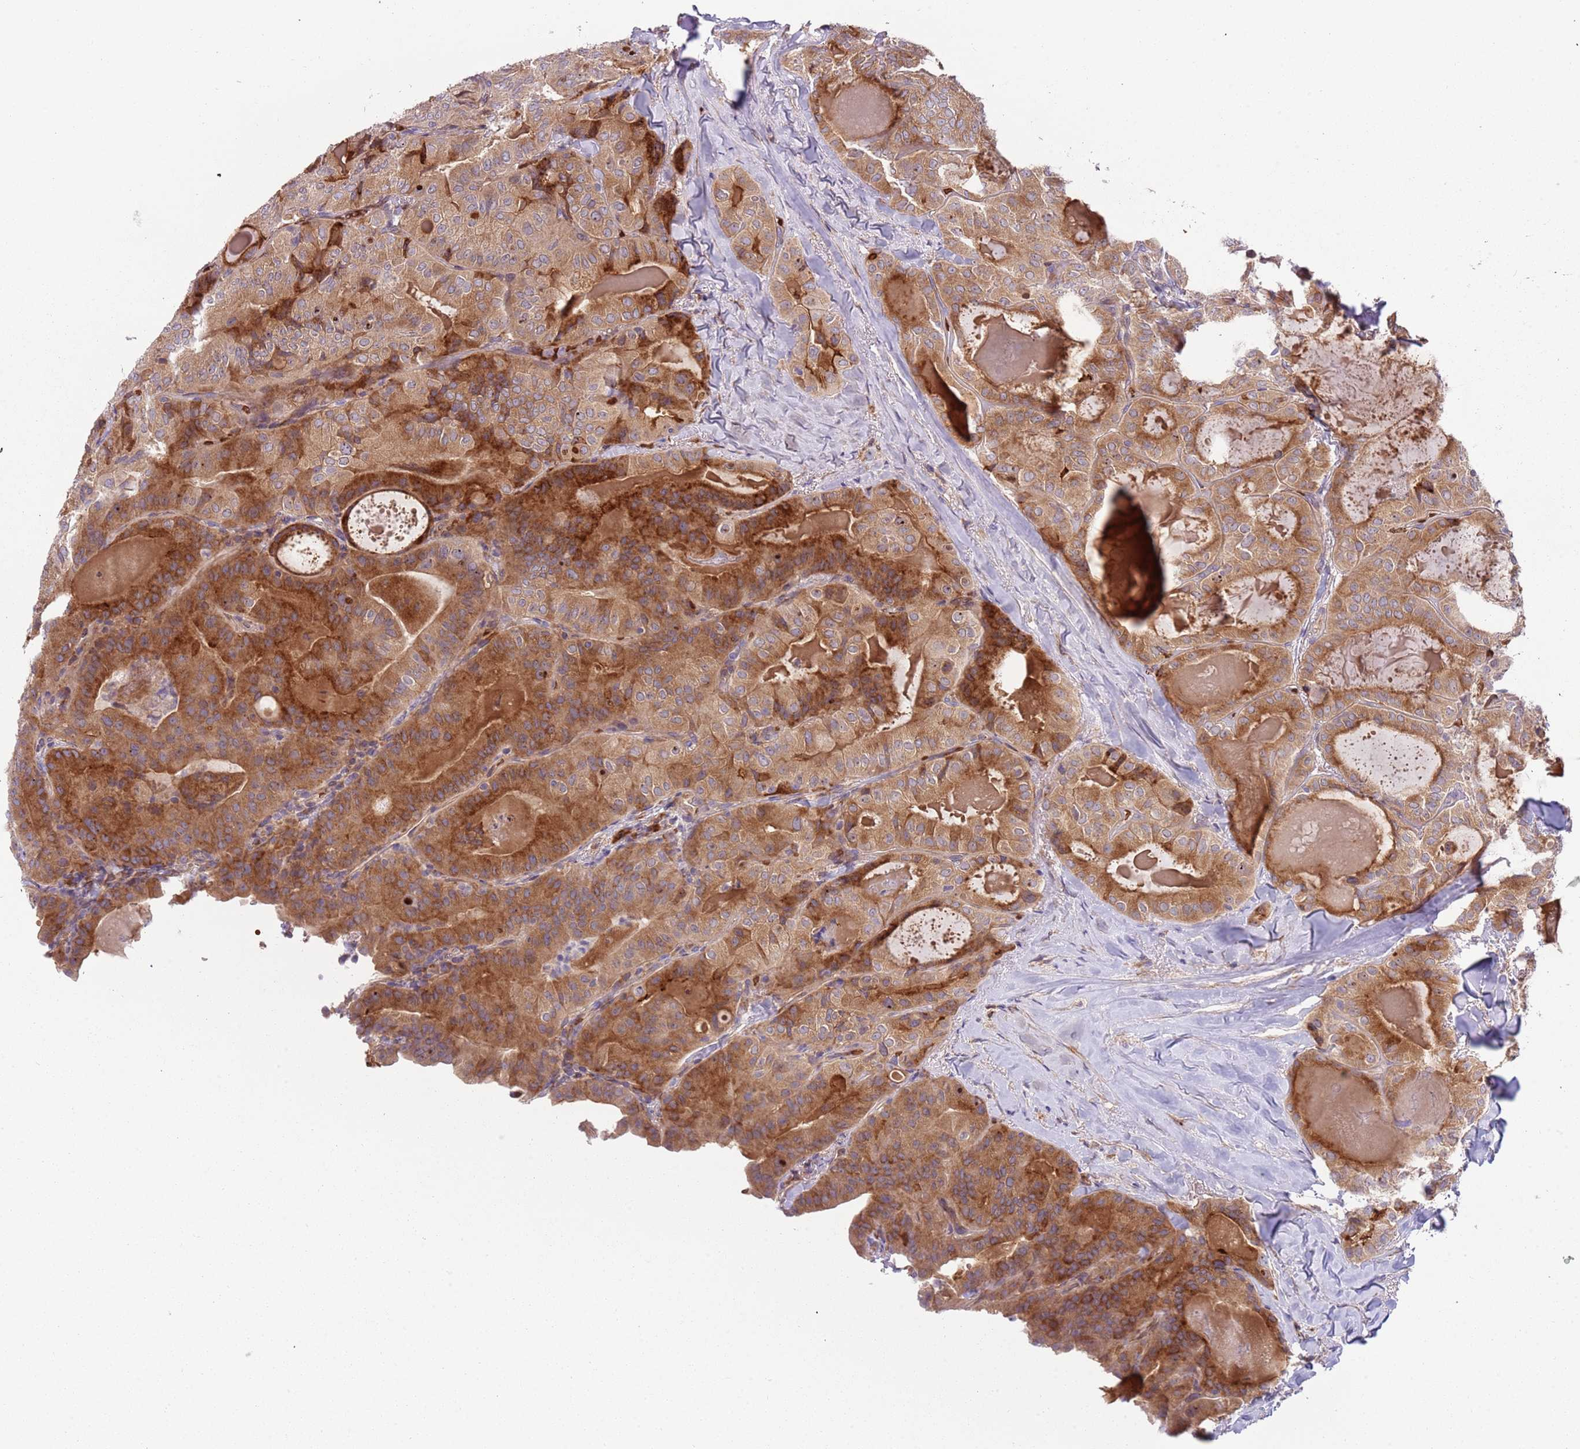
{"staining": {"intensity": "moderate", "quantity": ">75%", "location": "cytoplasmic/membranous"}, "tissue": "thyroid cancer", "cell_type": "Tumor cells", "image_type": "cancer", "snomed": [{"axis": "morphology", "description": "Papillary adenocarcinoma, NOS"}, {"axis": "topography", "description": "Thyroid gland"}], "caption": "Thyroid papillary adenocarcinoma stained with a protein marker demonstrates moderate staining in tumor cells.", "gene": "VWCE", "patient": {"sex": "female", "age": 68}}